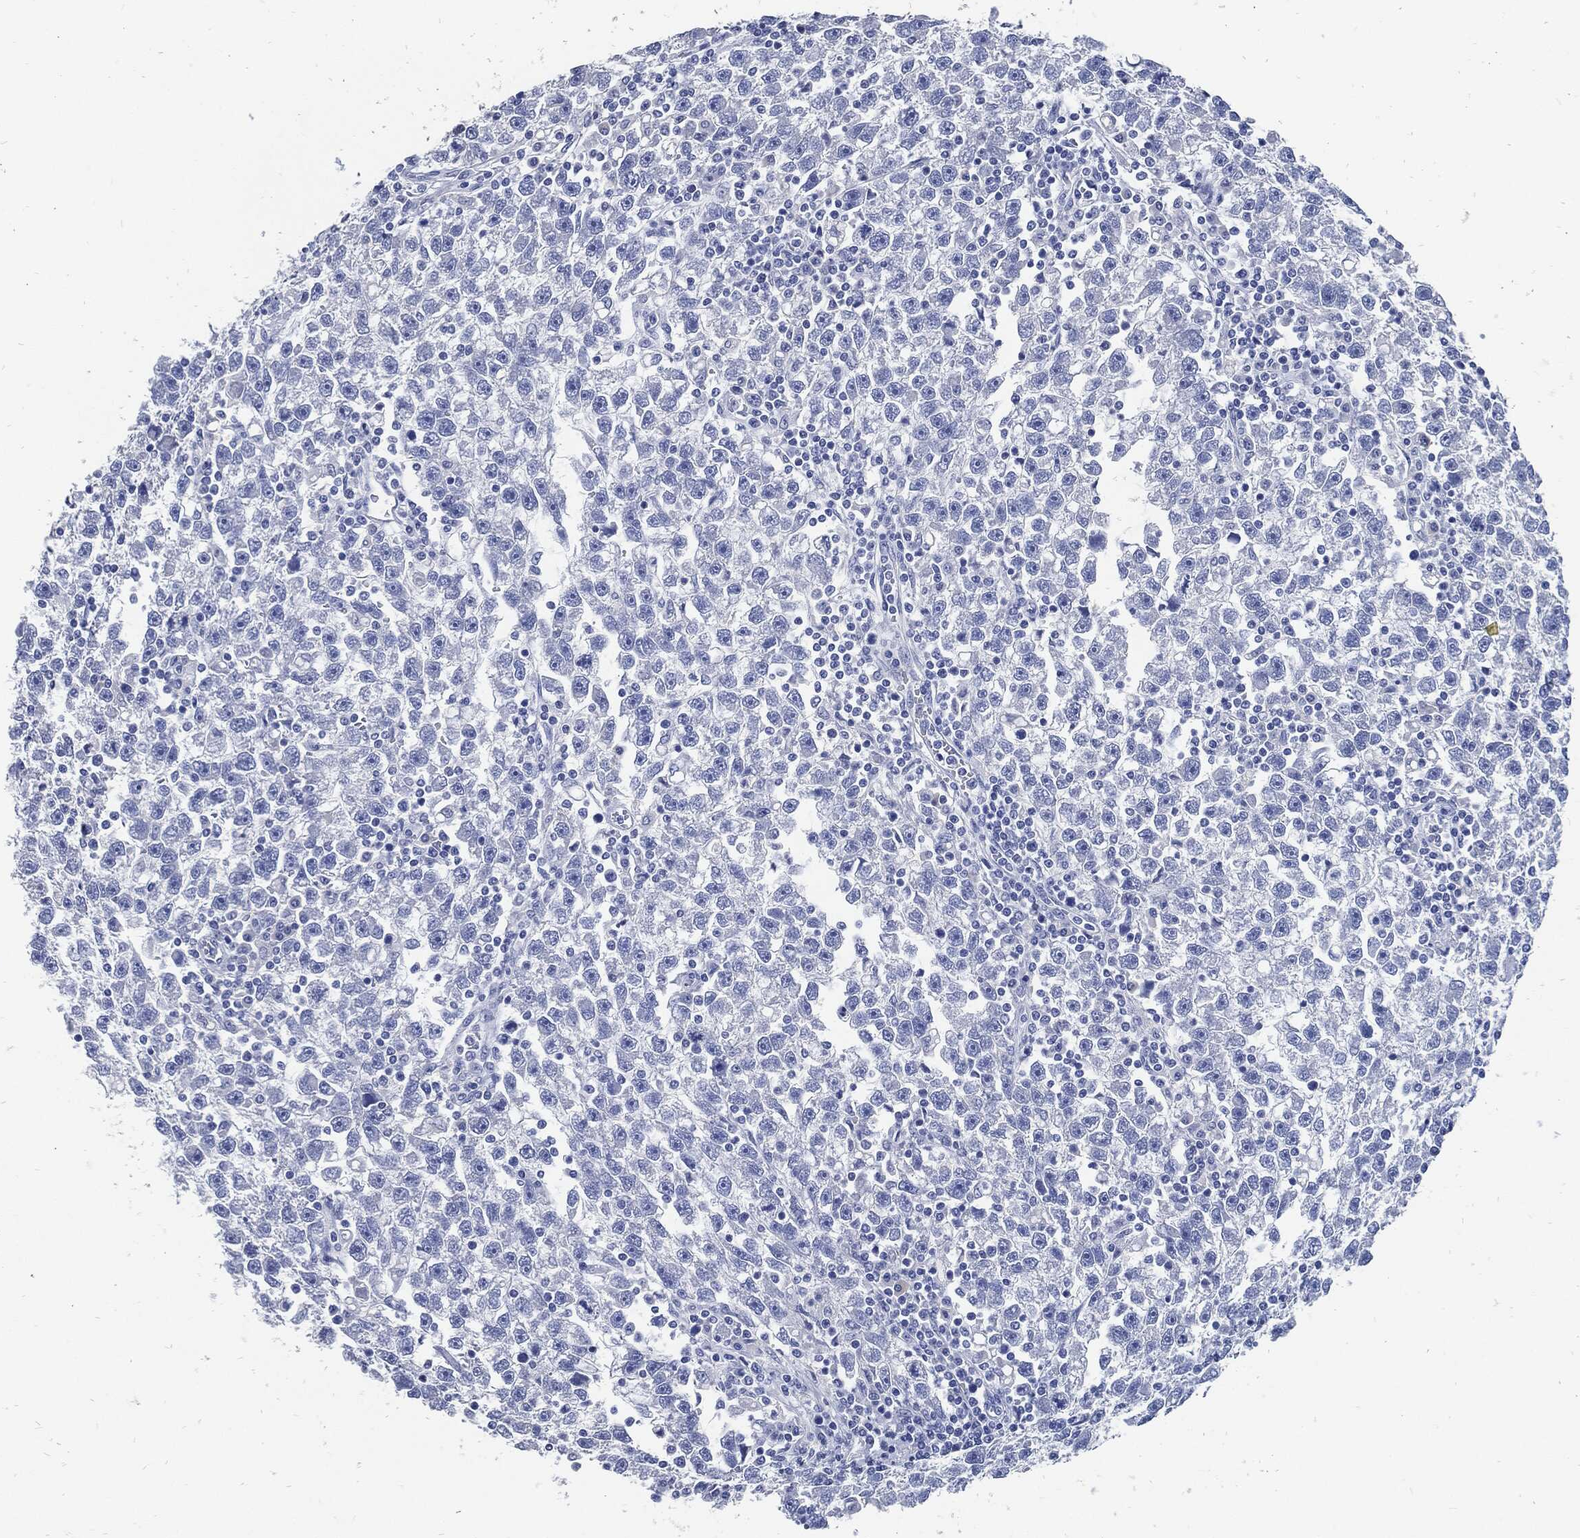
{"staining": {"intensity": "negative", "quantity": "none", "location": "none"}, "tissue": "testis cancer", "cell_type": "Tumor cells", "image_type": "cancer", "snomed": [{"axis": "morphology", "description": "Seminoma, NOS"}, {"axis": "topography", "description": "Testis"}], "caption": "Immunohistochemistry (IHC) micrograph of neoplastic tissue: human testis cancer stained with DAB reveals no significant protein staining in tumor cells.", "gene": "FABP4", "patient": {"sex": "male", "age": 47}}